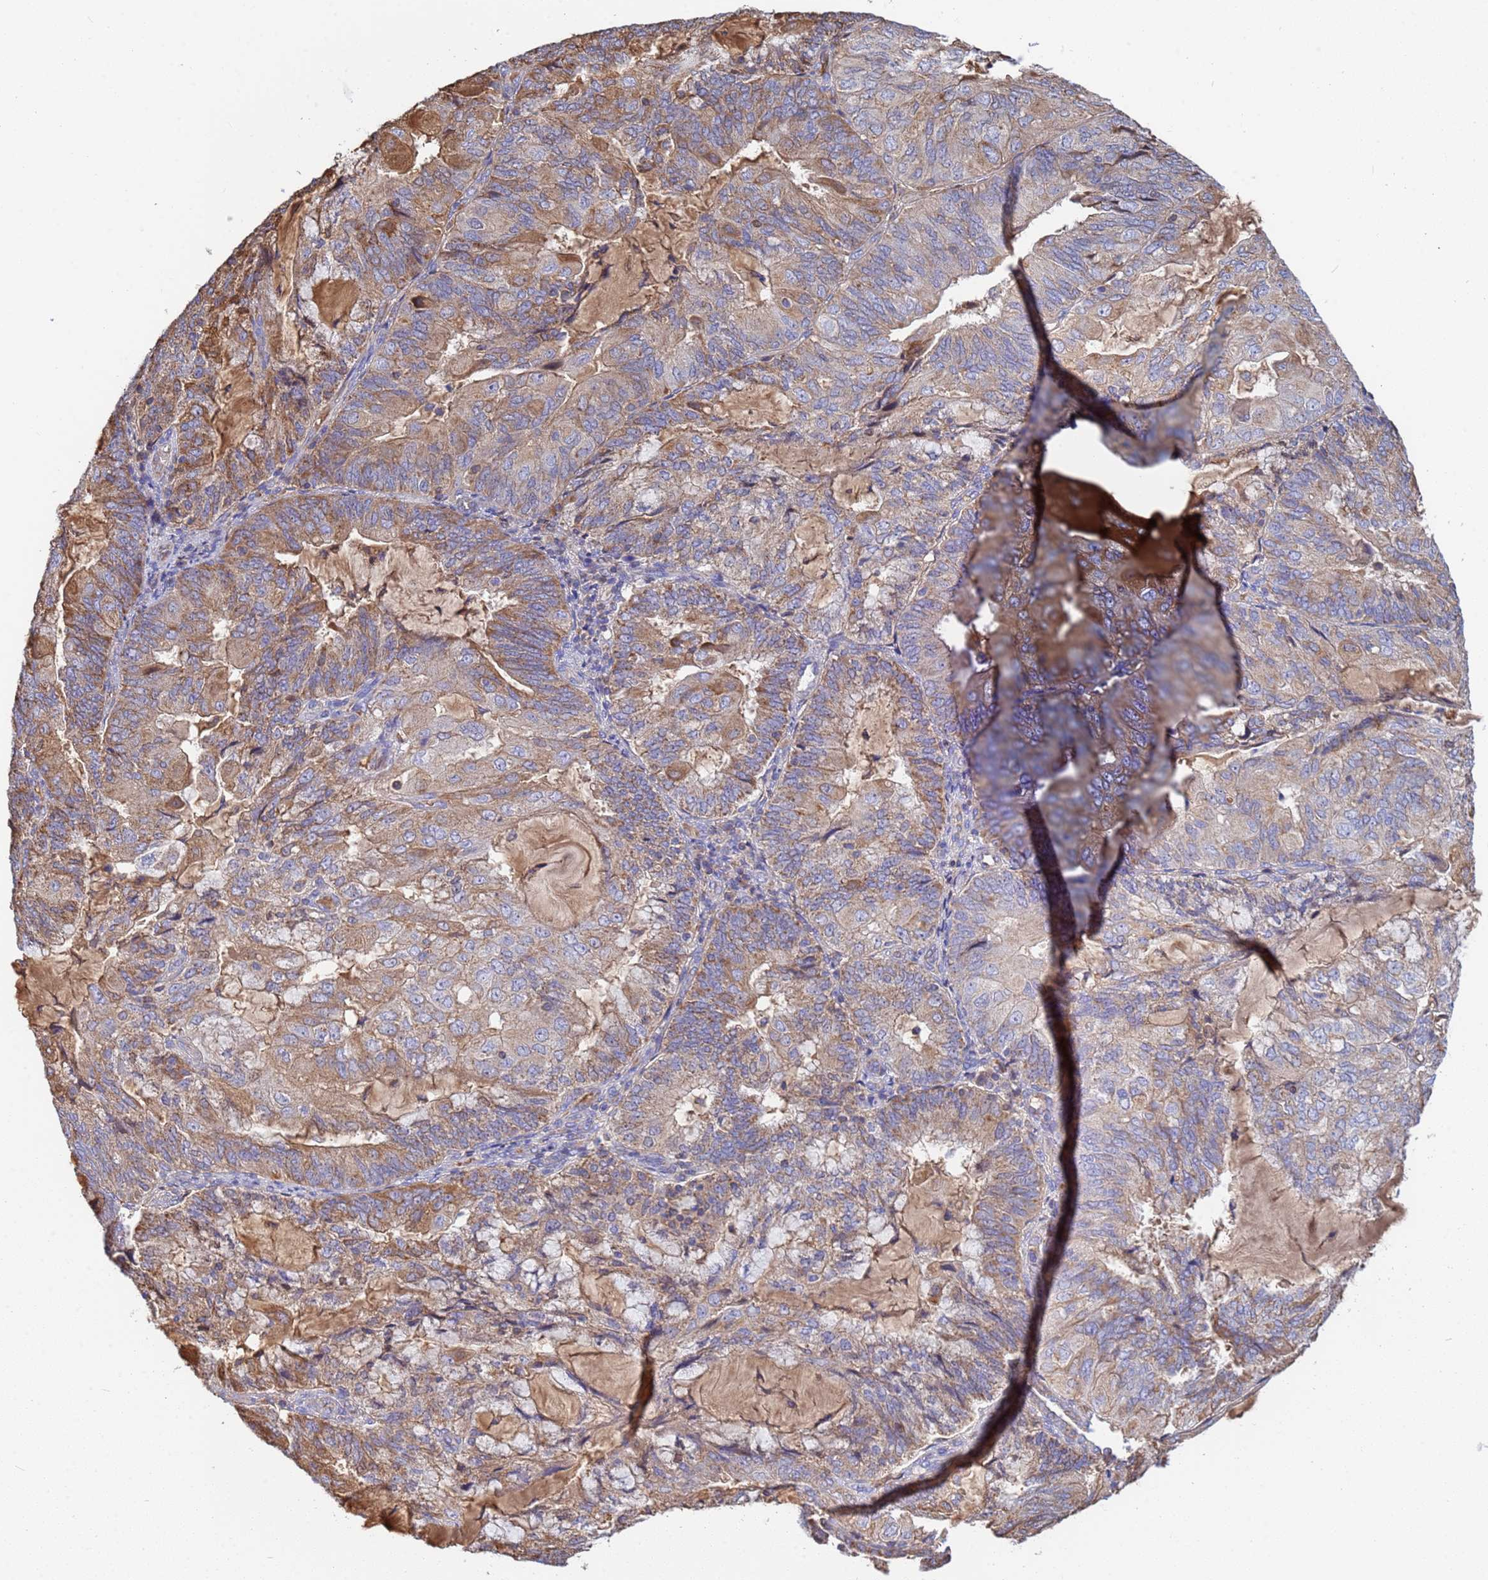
{"staining": {"intensity": "moderate", "quantity": "25%-75%", "location": "cytoplasmic/membranous"}, "tissue": "endometrial cancer", "cell_type": "Tumor cells", "image_type": "cancer", "snomed": [{"axis": "morphology", "description": "Adenocarcinoma, NOS"}, {"axis": "topography", "description": "Endometrium"}], "caption": "An immunohistochemistry (IHC) histopathology image of tumor tissue is shown. Protein staining in brown shows moderate cytoplasmic/membranous positivity in adenocarcinoma (endometrial) within tumor cells.", "gene": "GLUD1", "patient": {"sex": "female", "age": 81}}